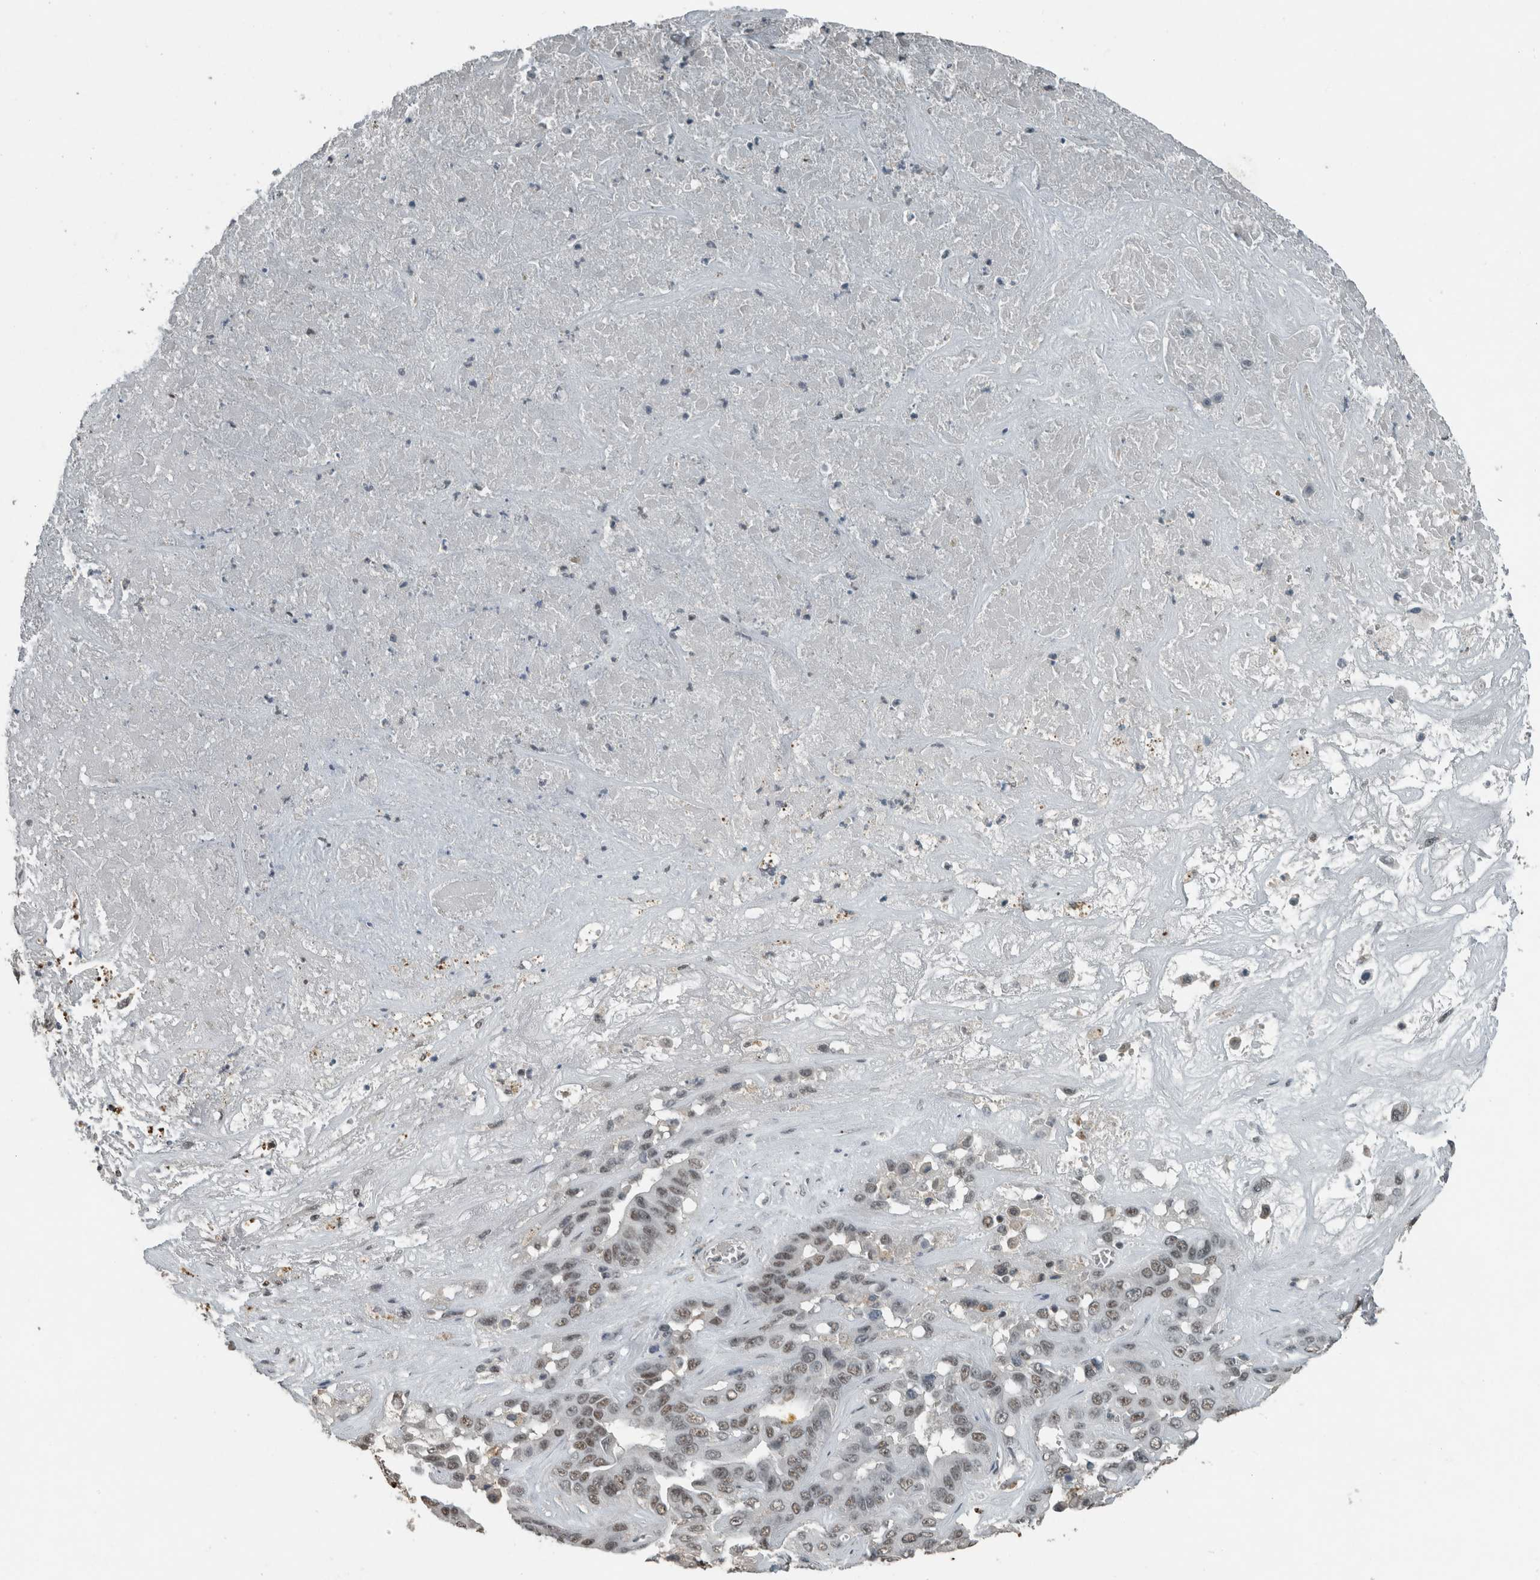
{"staining": {"intensity": "weak", "quantity": ">75%", "location": "nuclear"}, "tissue": "liver cancer", "cell_type": "Tumor cells", "image_type": "cancer", "snomed": [{"axis": "morphology", "description": "Cholangiocarcinoma"}, {"axis": "topography", "description": "Liver"}], "caption": "A low amount of weak nuclear positivity is present in about >75% of tumor cells in cholangiocarcinoma (liver) tissue.", "gene": "ZNF24", "patient": {"sex": "female", "age": 52}}